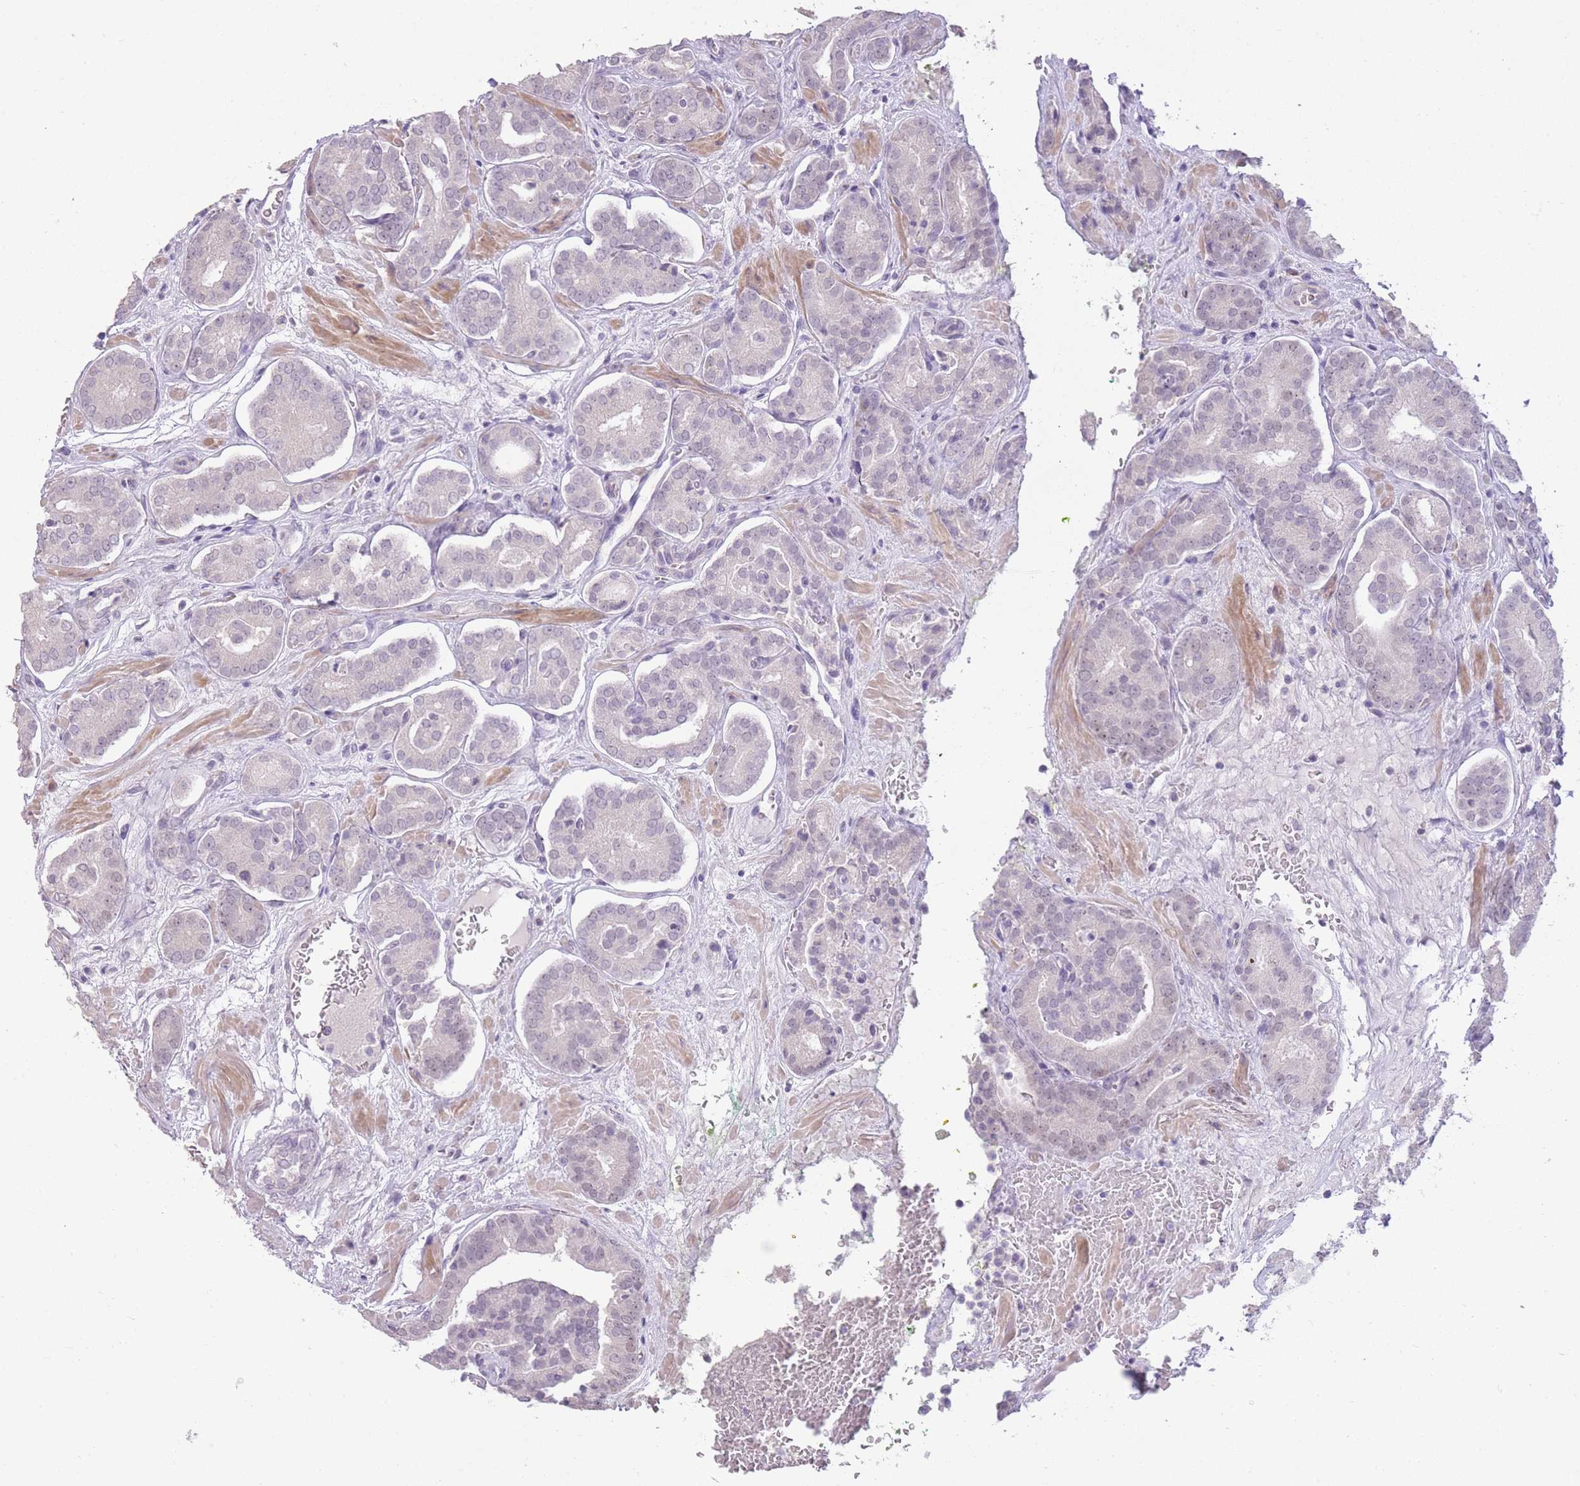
{"staining": {"intensity": "negative", "quantity": "none", "location": "none"}, "tissue": "prostate cancer", "cell_type": "Tumor cells", "image_type": "cancer", "snomed": [{"axis": "morphology", "description": "Adenocarcinoma, High grade"}, {"axis": "topography", "description": "Prostate"}], "caption": "Prostate cancer (adenocarcinoma (high-grade)) was stained to show a protein in brown. There is no significant staining in tumor cells. (Stains: DAB immunohistochemistry with hematoxylin counter stain, Microscopy: brightfield microscopy at high magnification).", "gene": "ZBTB24", "patient": {"sex": "male", "age": 66}}